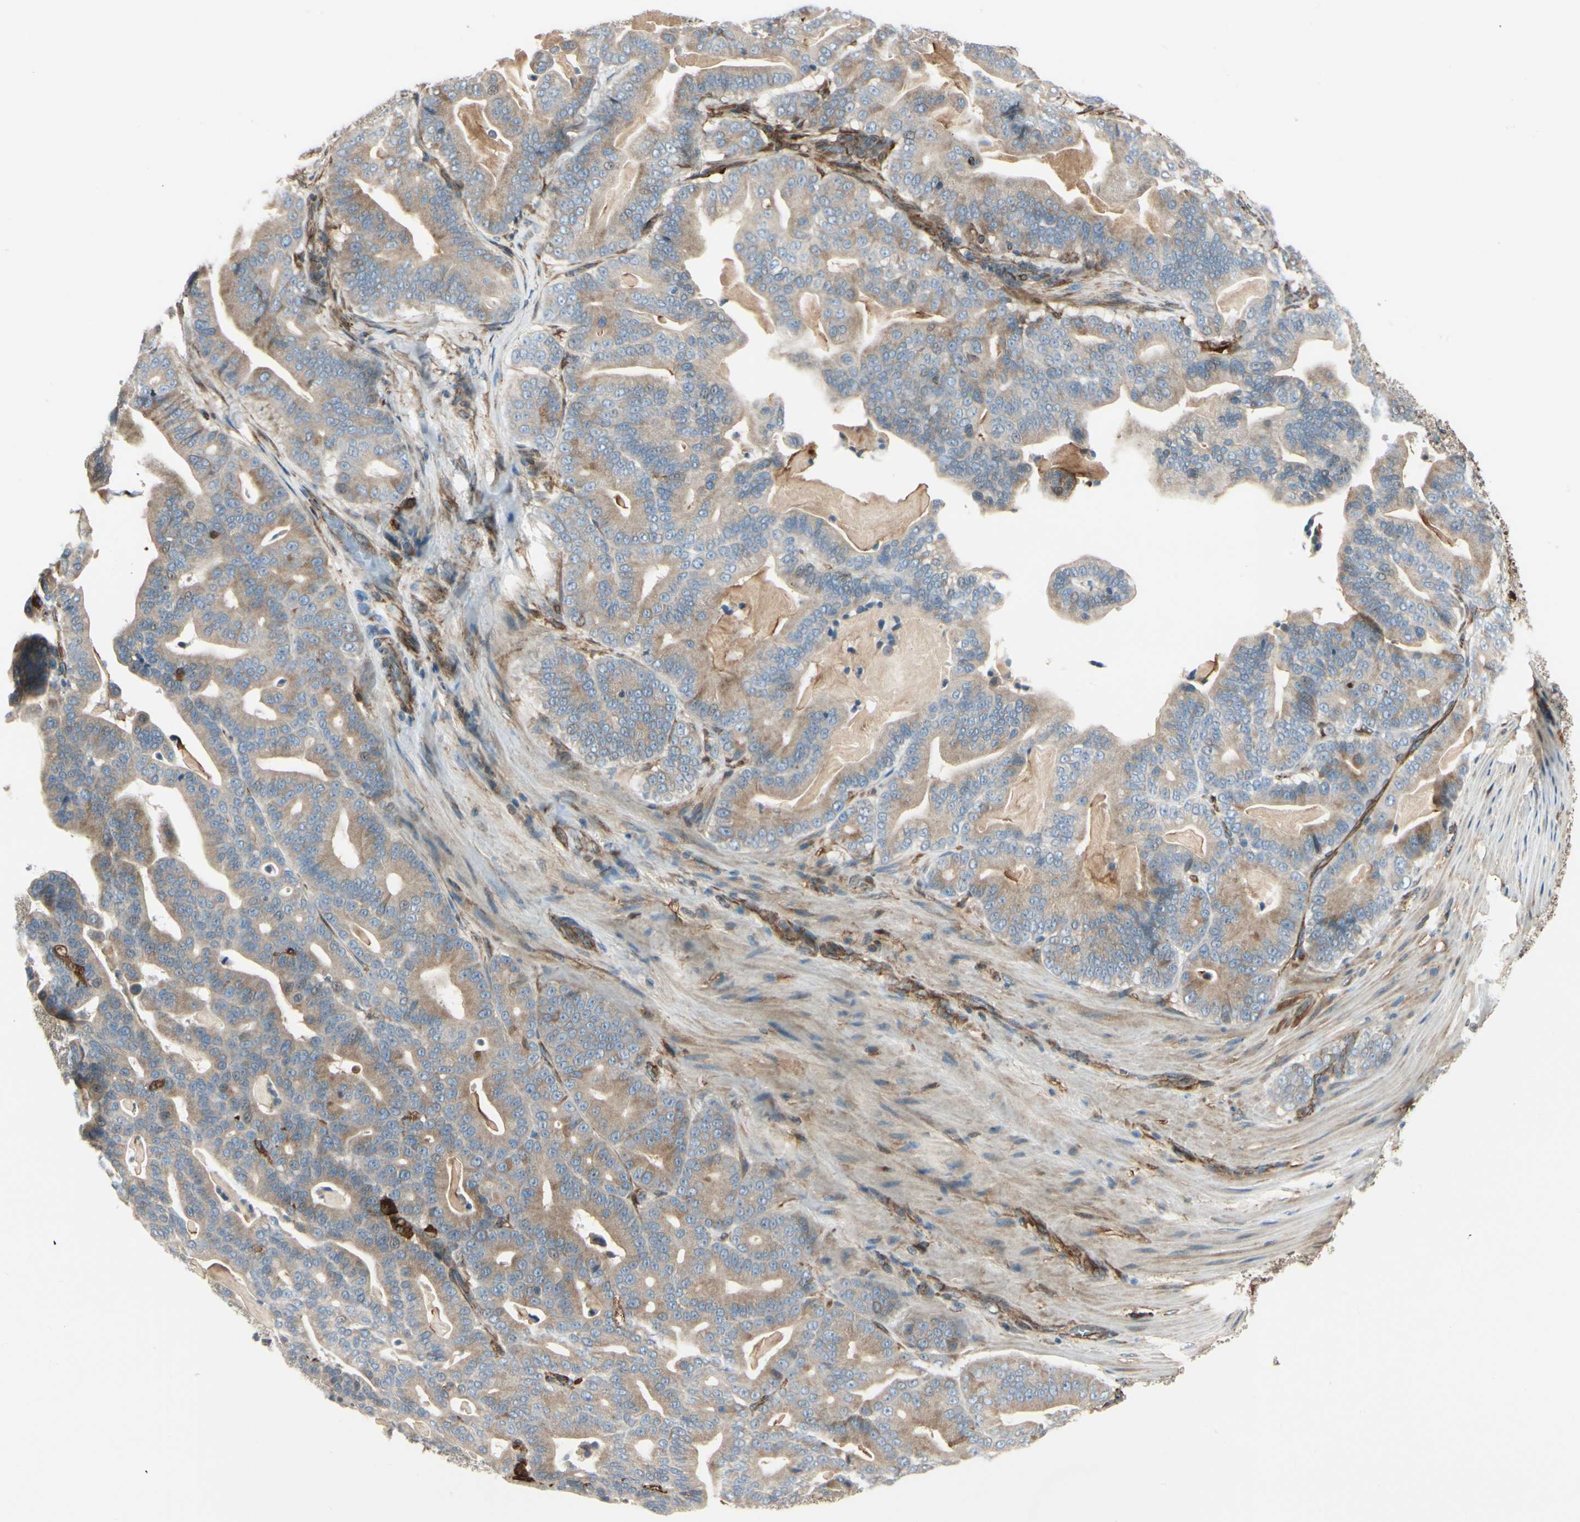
{"staining": {"intensity": "weak", "quantity": ">75%", "location": "cytoplasmic/membranous"}, "tissue": "pancreatic cancer", "cell_type": "Tumor cells", "image_type": "cancer", "snomed": [{"axis": "morphology", "description": "Adenocarcinoma, NOS"}, {"axis": "topography", "description": "Pancreas"}], "caption": "Protein staining of pancreatic cancer (adenocarcinoma) tissue demonstrates weak cytoplasmic/membranous positivity in about >75% of tumor cells. The protein is stained brown, and the nuclei are stained in blue (DAB (3,3'-diaminobenzidine) IHC with brightfield microscopy, high magnification).", "gene": "FTH1", "patient": {"sex": "male", "age": 63}}